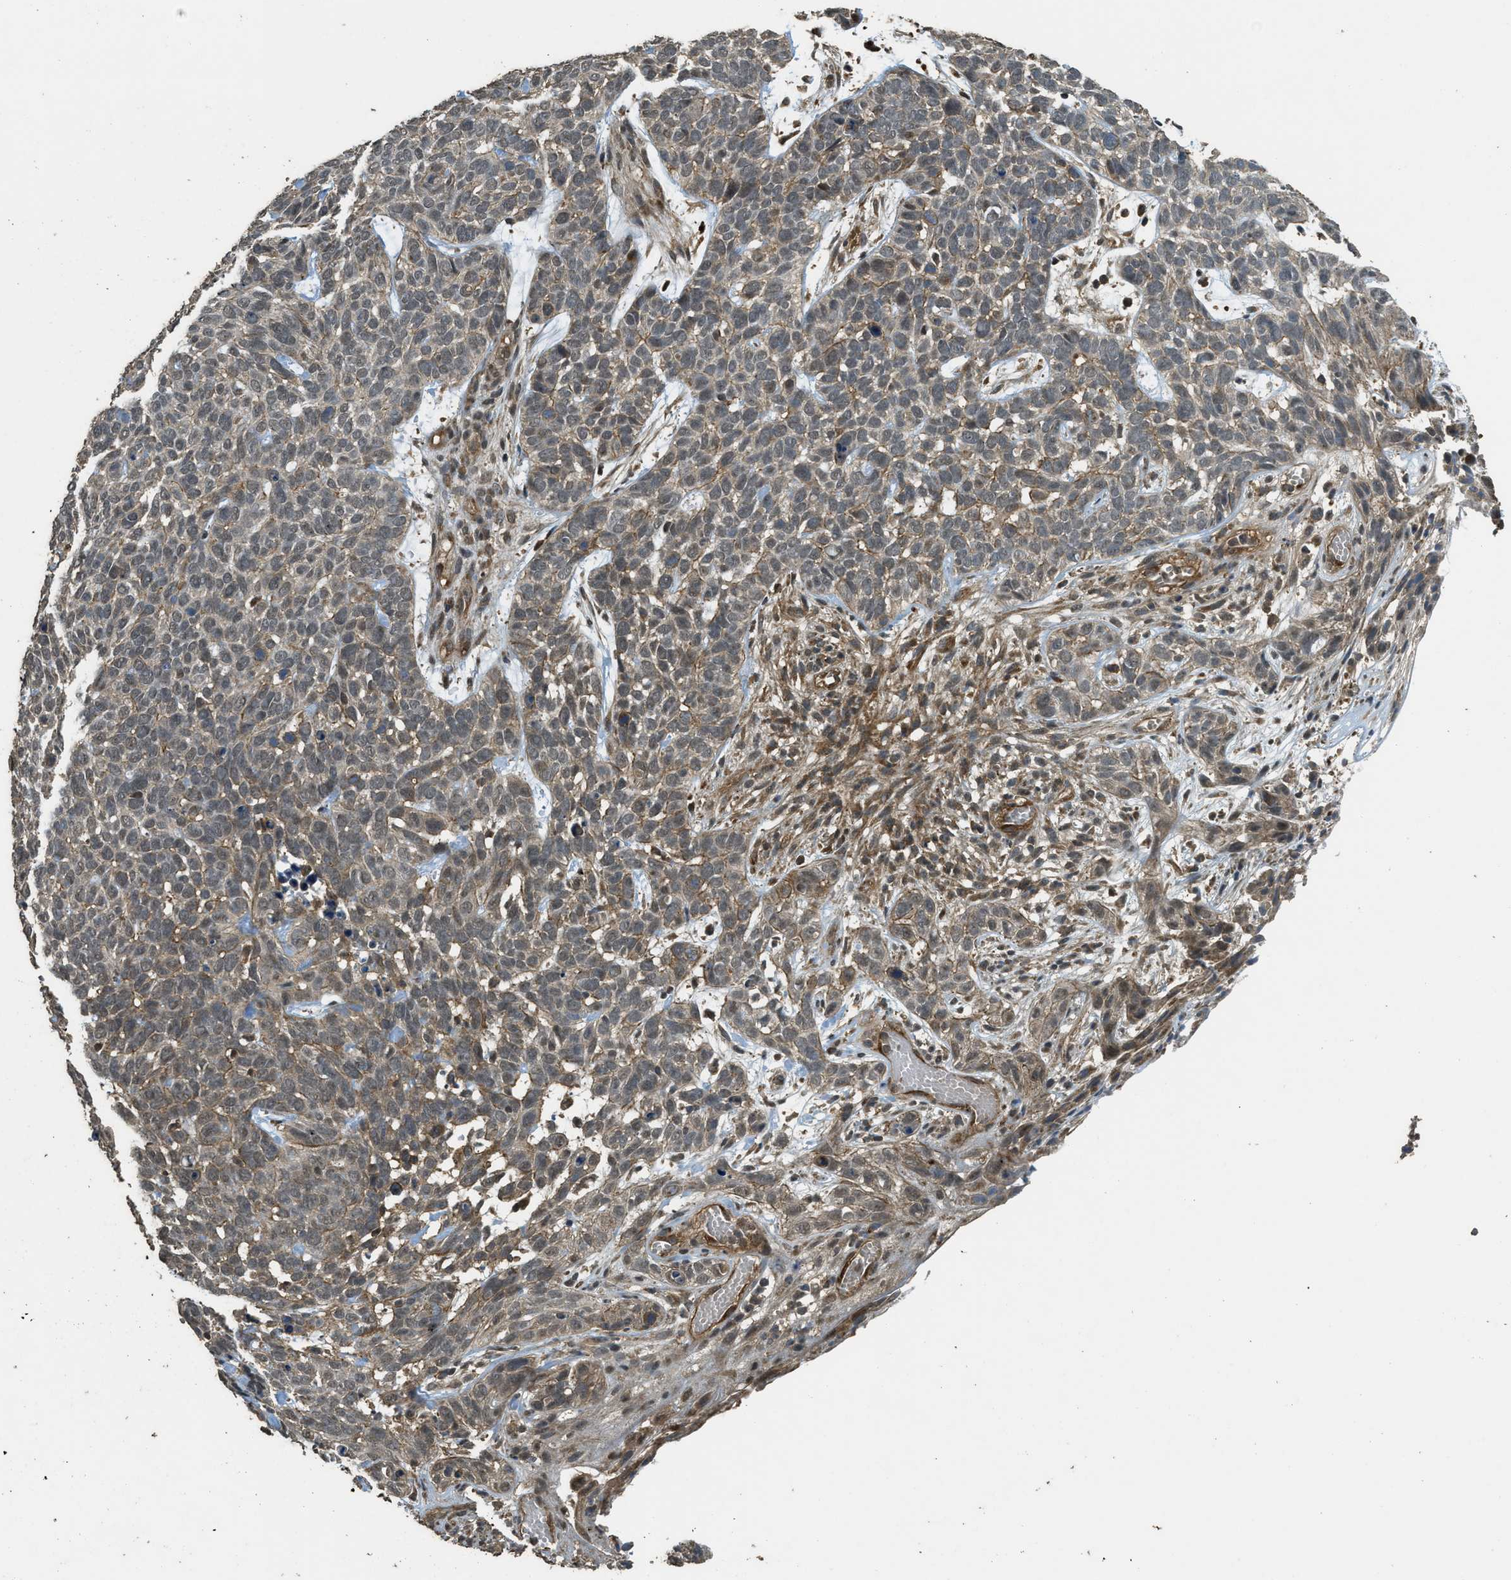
{"staining": {"intensity": "weak", "quantity": "25%-75%", "location": "cytoplasmic/membranous,nuclear"}, "tissue": "skin cancer", "cell_type": "Tumor cells", "image_type": "cancer", "snomed": [{"axis": "morphology", "description": "Basal cell carcinoma"}, {"axis": "topography", "description": "Skin"}], "caption": "The photomicrograph exhibits staining of skin basal cell carcinoma, revealing weak cytoplasmic/membranous and nuclear protein expression (brown color) within tumor cells.", "gene": "PPP6R3", "patient": {"sex": "male", "age": 87}}